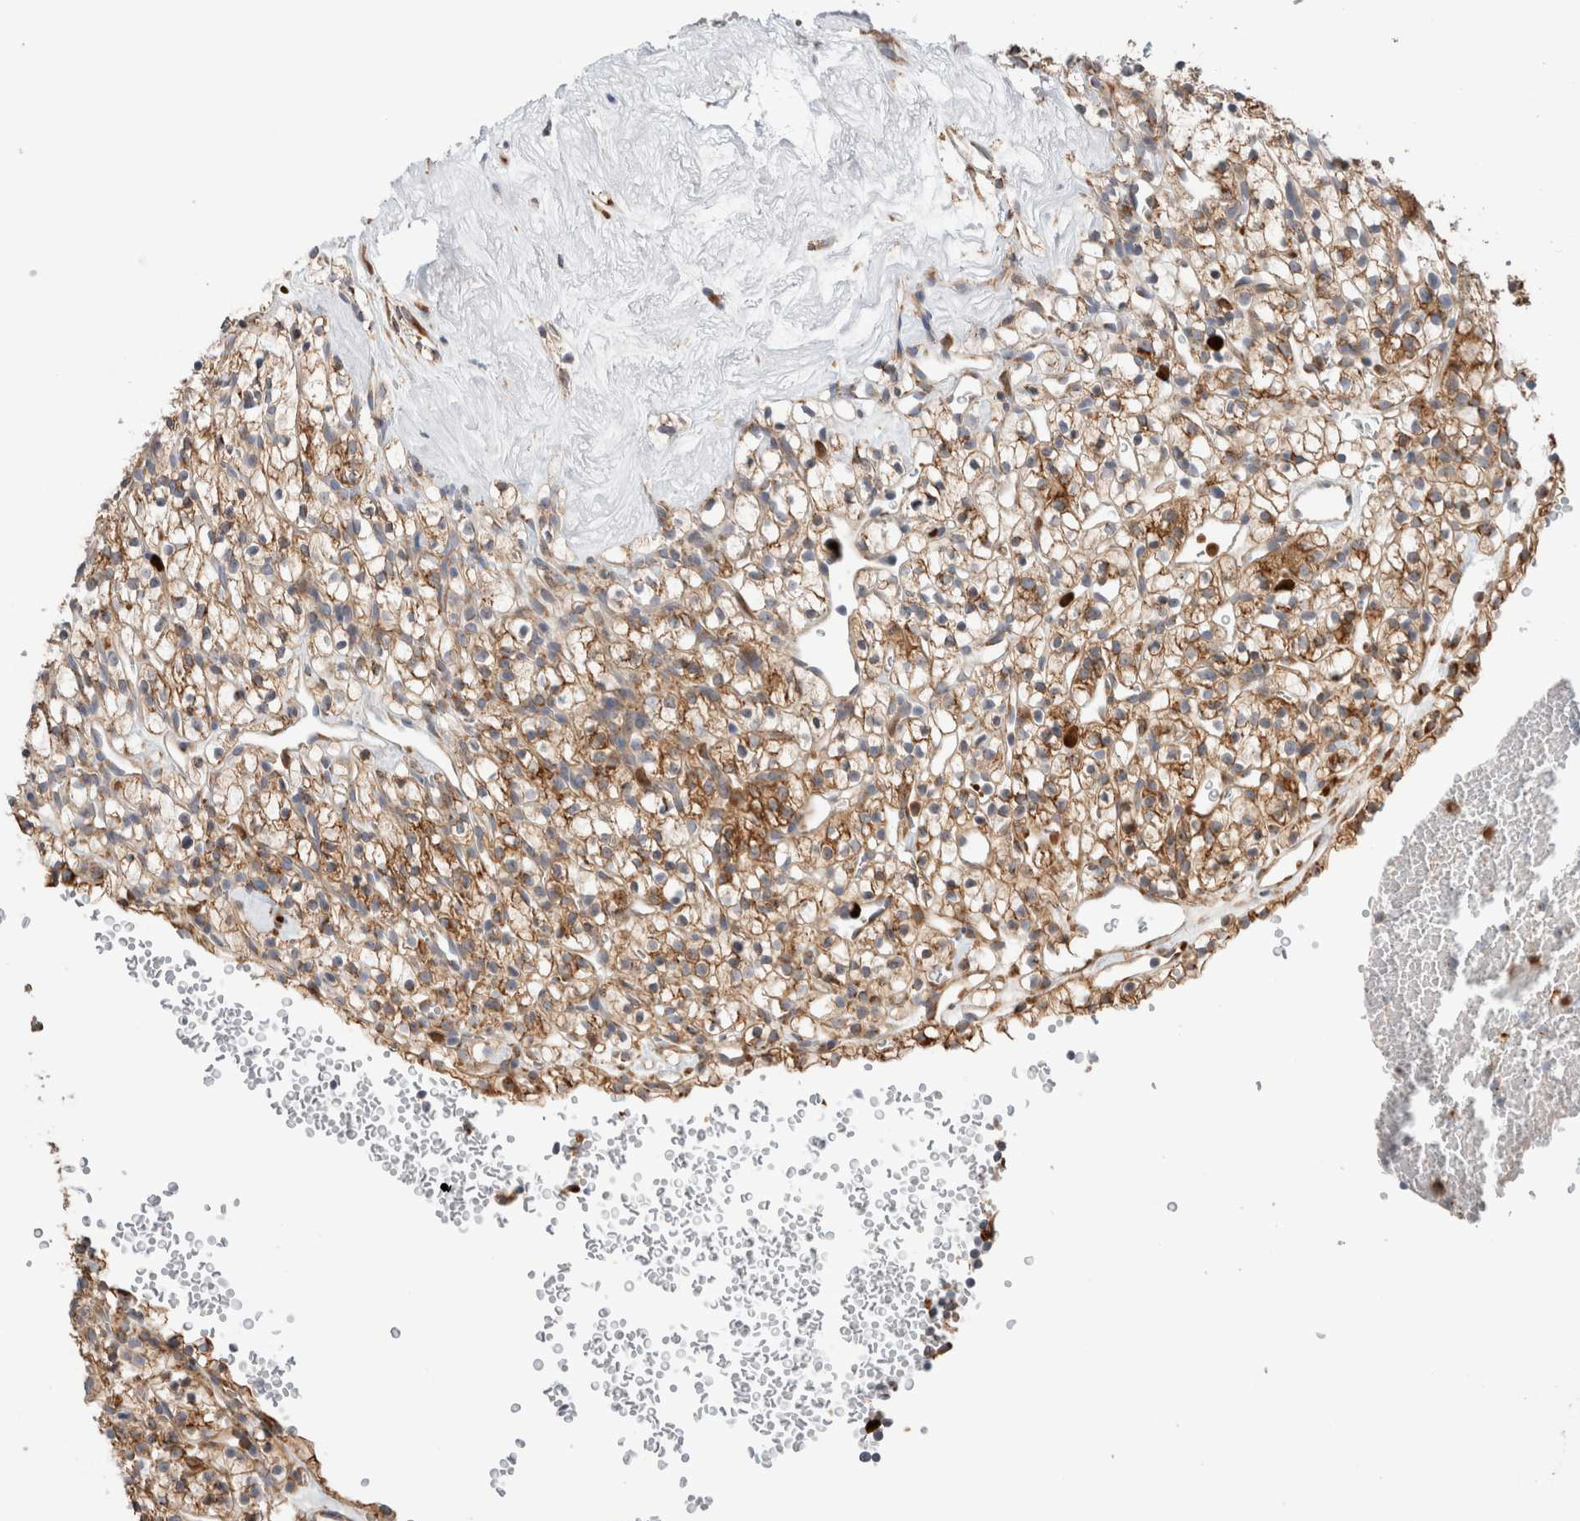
{"staining": {"intensity": "moderate", "quantity": ">75%", "location": "cytoplasmic/membranous"}, "tissue": "renal cancer", "cell_type": "Tumor cells", "image_type": "cancer", "snomed": [{"axis": "morphology", "description": "Adenocarcinoma, NOS"}, {"axis": "topography", "description": "Kidney"}], "caption": "Immunohistochemistry (DAB (3,3'-diaminobenzidine)) staining of human renal adenocarcinoma shows moderate cytoplasmic/membranous protein positivity in about >75% of tumor cells.", "gene": "P4HA1", "patient": {"sex": "female", "age": 57}}